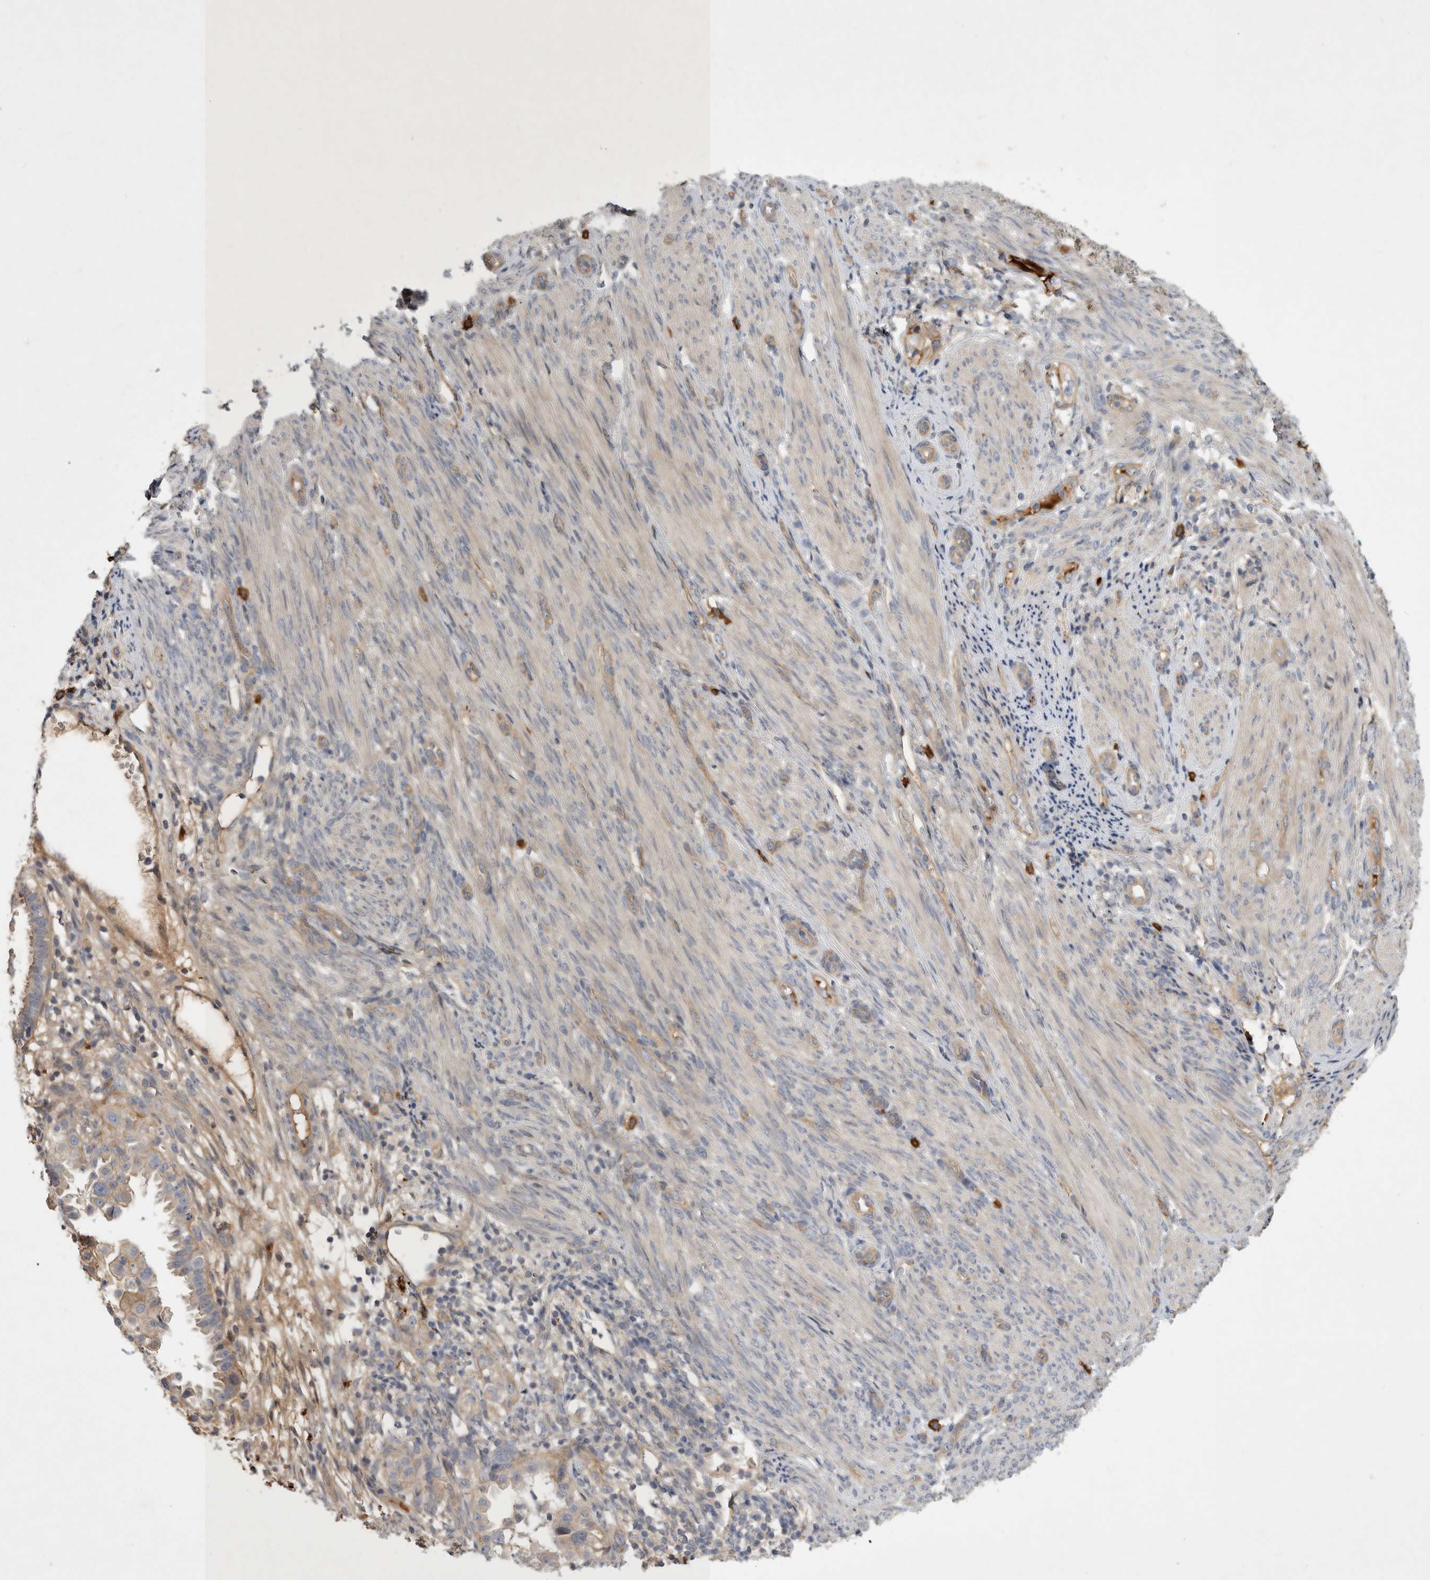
{"staining": {"intensity": "weak", "quantity": "25%-75%", "location": "cytoplasmic/membranous"}, "tissue": "endometrial cancer", "cell_type": "Tumor cells", "image_type": "cancer", "snomed": [{"axis": "morphology", "description": "Adenocarcinoma, NOS"}, {"axis": "topography", "description": "Endometrium"}], "caption": "Protein expression analysis of adenocarcinoma (endometrial) exhibits weak cytoplasmic/membranous expression in approximately 25%-75% of tumor cells.", "gene": "MLPH", "patient": {"sex": "female", "age": 85}}